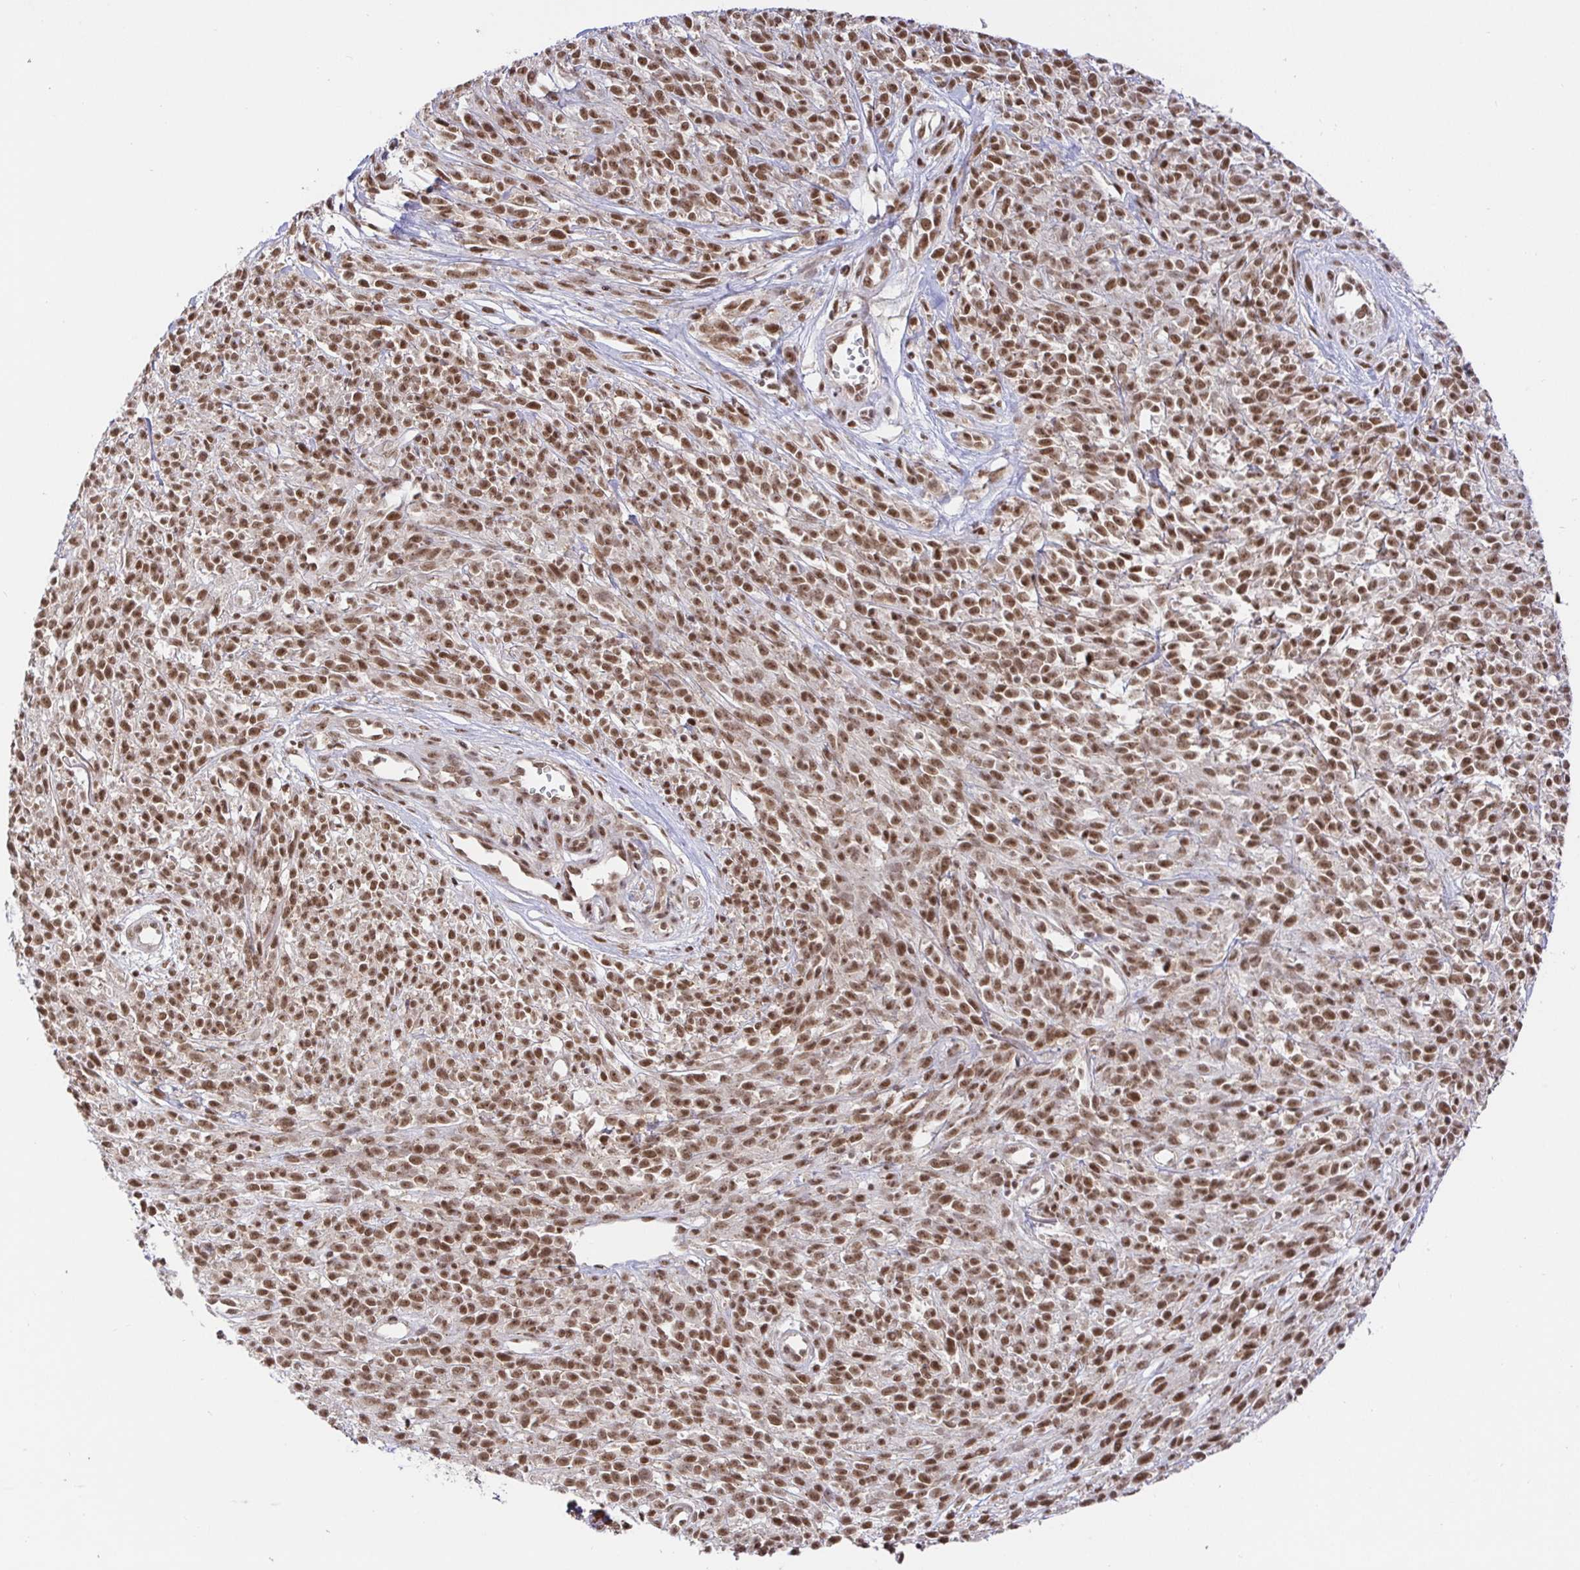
{"staining": {"intensity": "moderate", "quantity": ">75%", "location": "nuclear"}, "tissue": "melanoma", "cell_type": "Tumor cells", "image_type": "cancer", "snomed": [{"axis": "morphology", "description": "Malignant melanoma, NOS"}, {"axis": "topography", "description": "Skin"}, {"axis": "topography", "description": "Skin of trunk"}], "caption": "Brown immunohistochemical staining in human malignant melanoma shows moderate nuclear positivity in approximately >75% of tumor cells.", "gene": "USF1", "patient": {"sex": "male", "age": 74}}